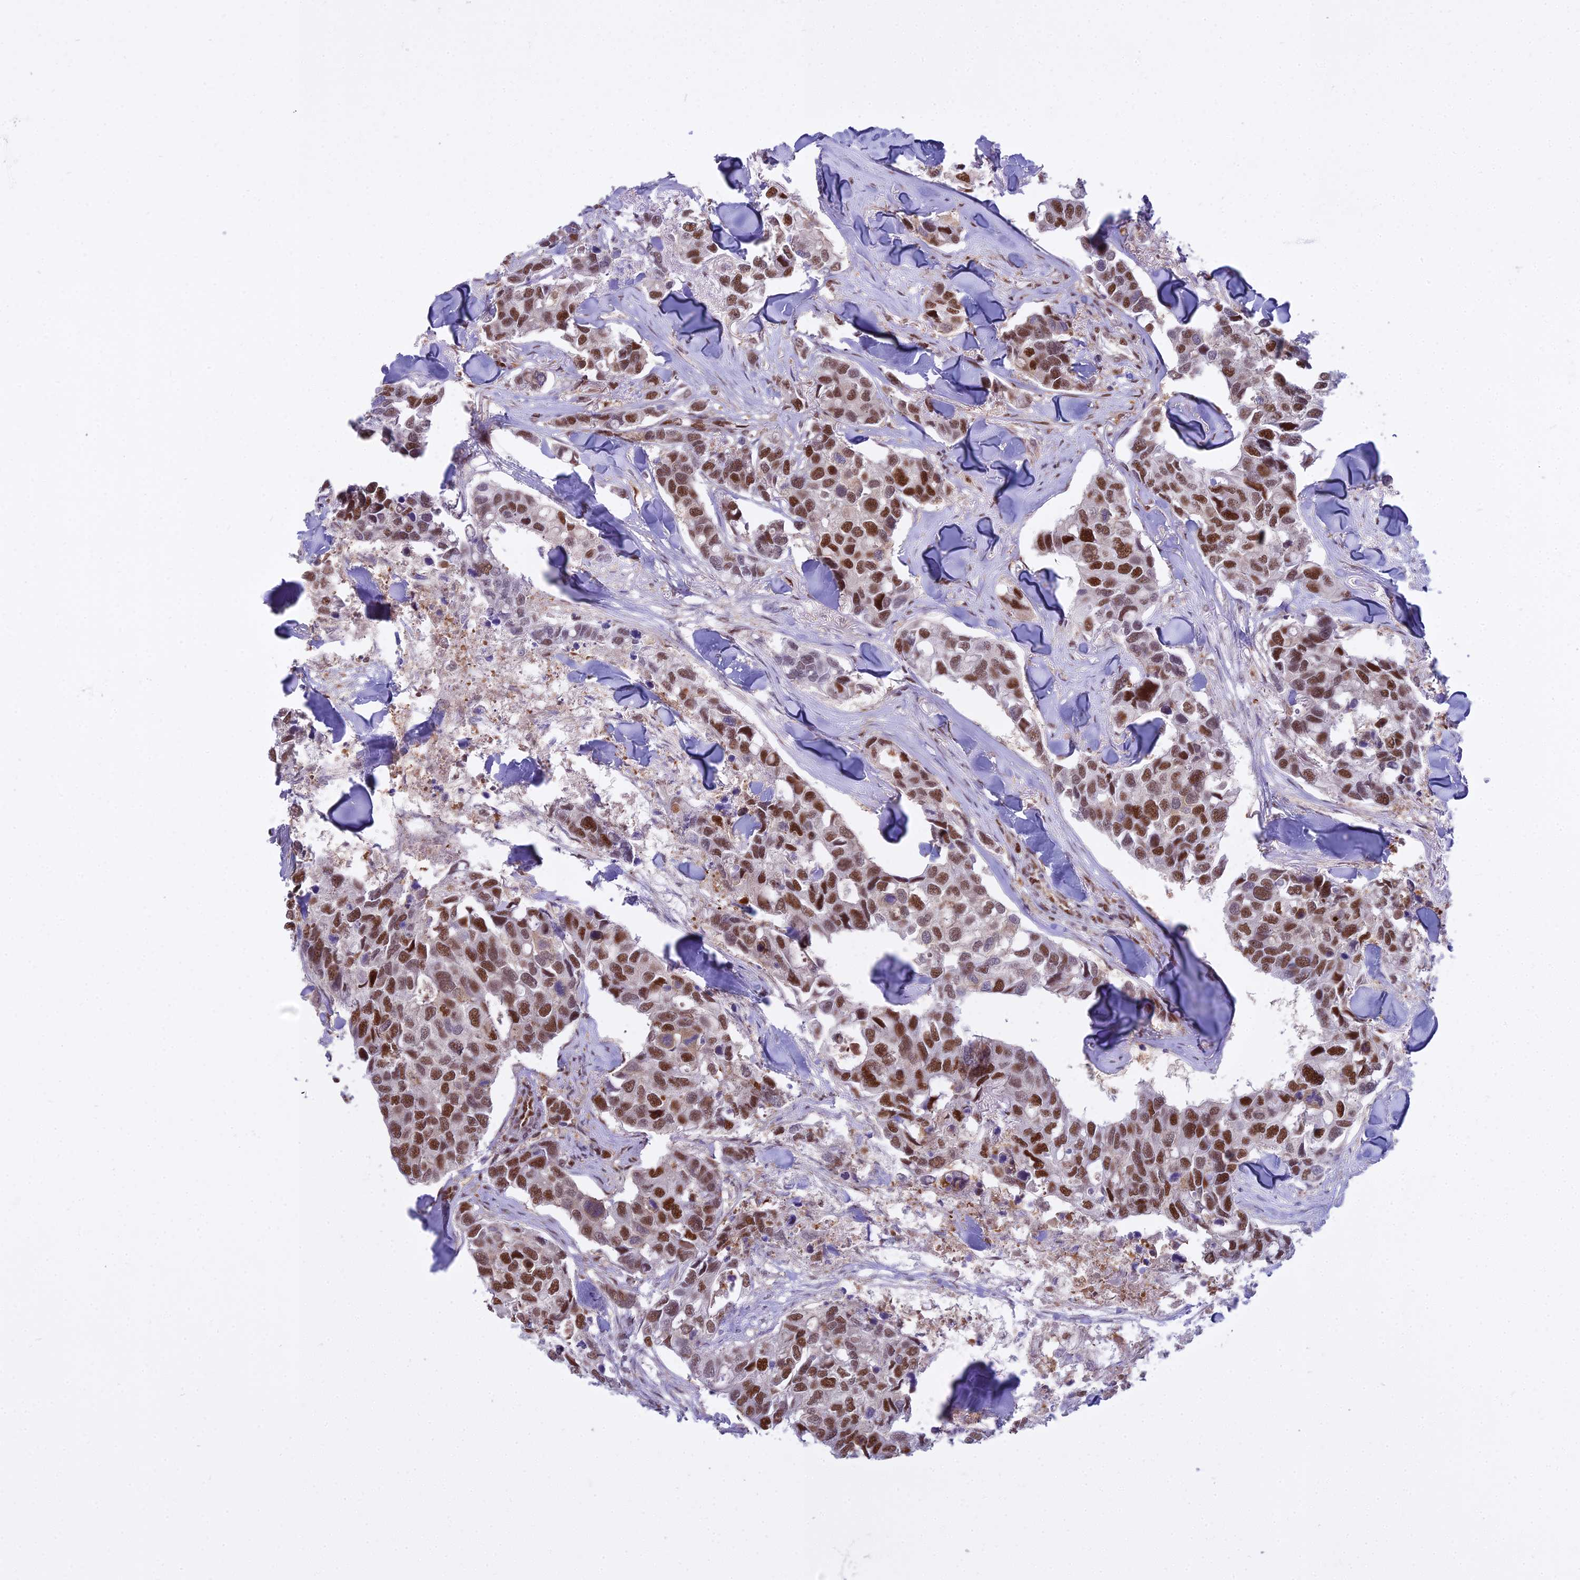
{"staining": {"intensity": "moderate", "quantity": ">75%", "location": "nuclear"}, "tissue": "breast cancer", "cell_type": "Tumor cells", "image_type": "cancer", "snomed": [{"axis": "morphology", "description": "Duct carcinoma"}, {"axis": "topography", "description": "Breast"}], "caption": "A high-resolution image shows immunohistochemistry (IHC) staining of breast cancer (invasive ductal carcinoma), which exhibits moderate nuclear positivity in approximately >75% of tumor cells. (IHC, brightfield microscopy, high magnification).", "gene": "NPEPL1", "patient": {"sex": "female", "age": 83}}